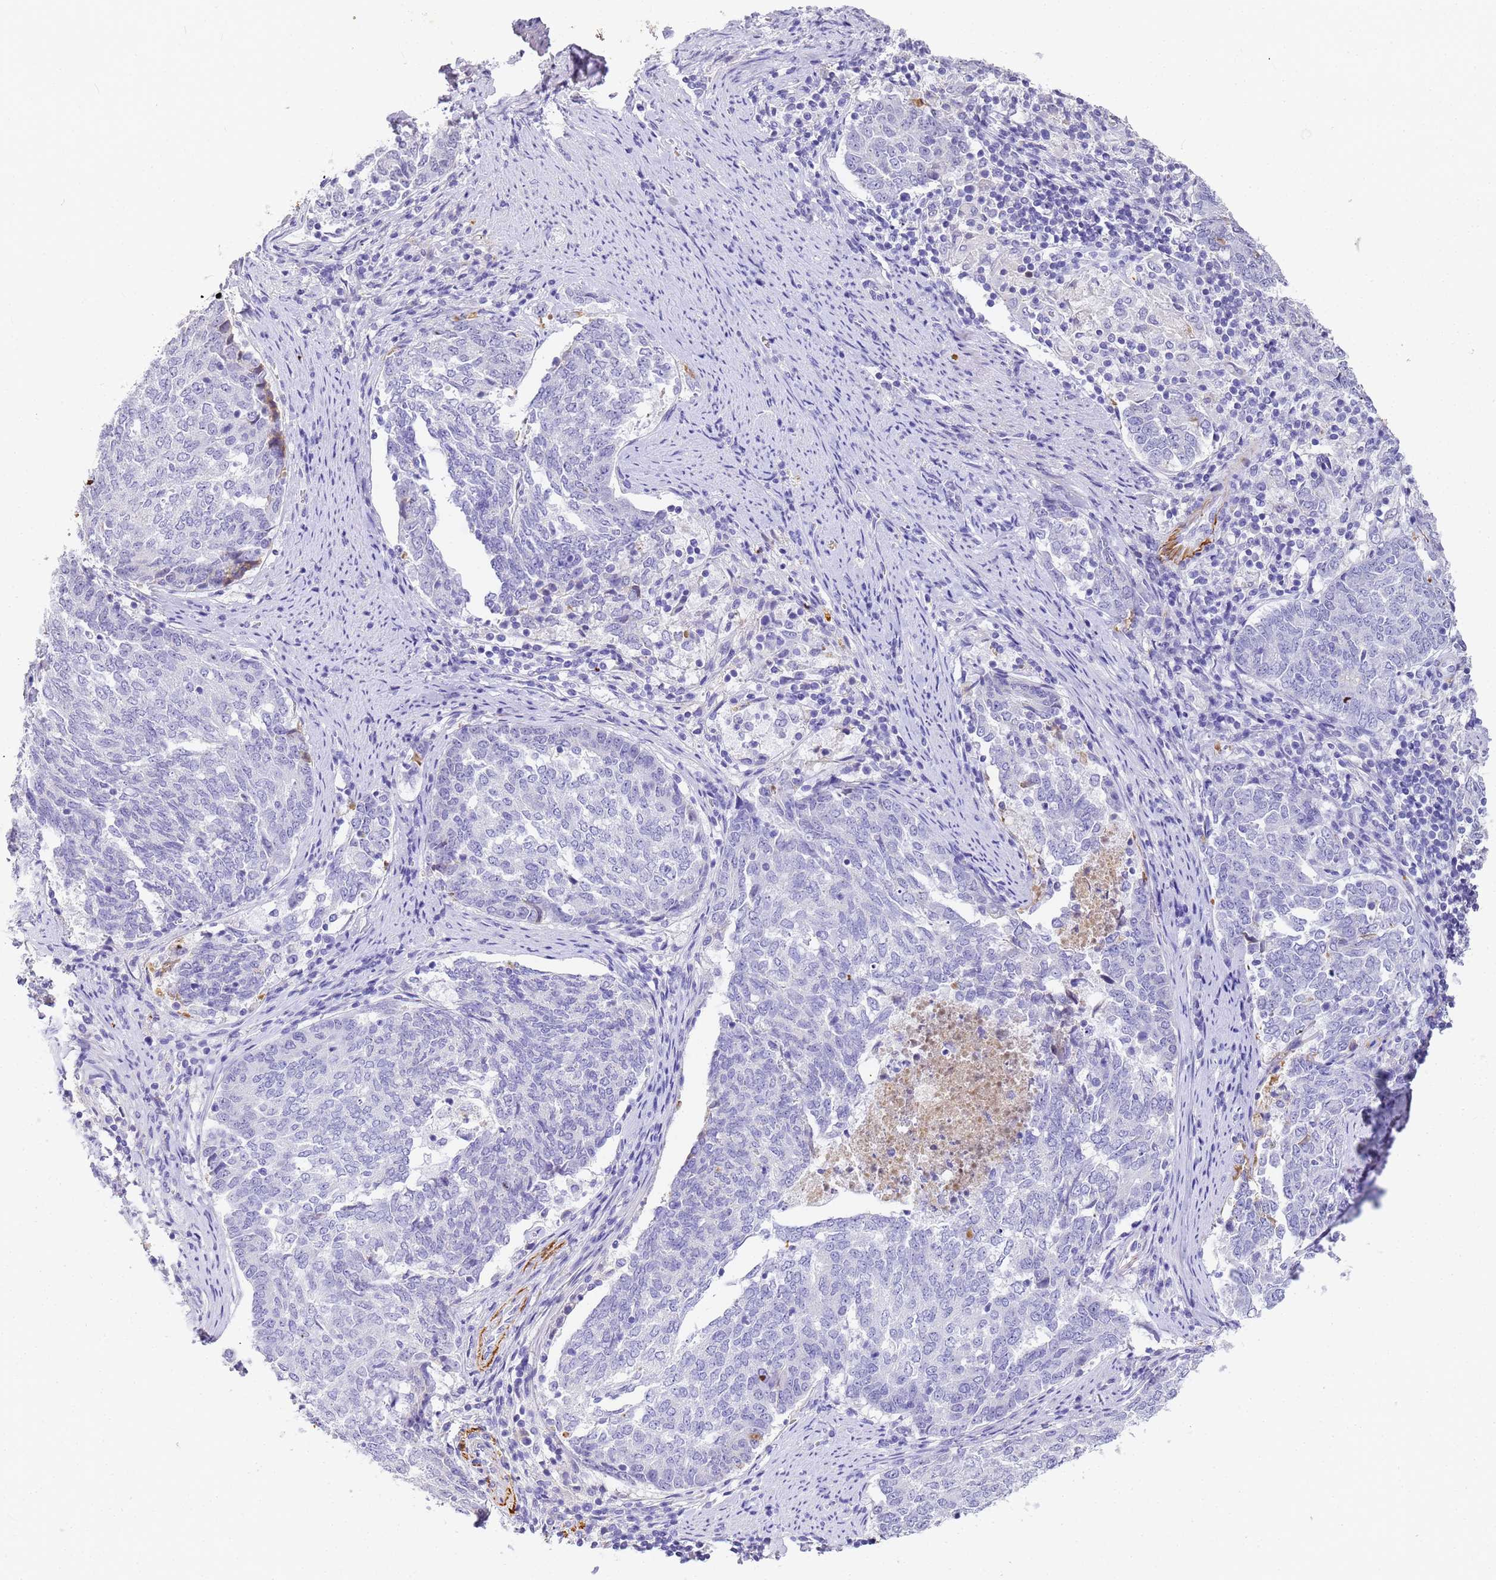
{"staining": {"intensity": "negative", "quantity": "none", "location": "none"}, "tissue": "endometrial cancer", "cell_type": "Tumor cells", "image_type": "cancer", "snomed": [{"axis": "morphology", "description": "Adenocarcinoma, NOS"}, {"axis": "topography", "description": "Endometrium"}], "caption": "This is an IHC micrograph of human adenocarcinoma (endometrial). There is no positivity in tumor cells.", "gene": "CFHR2", "patient": {"sex": "female", "age": 80}}